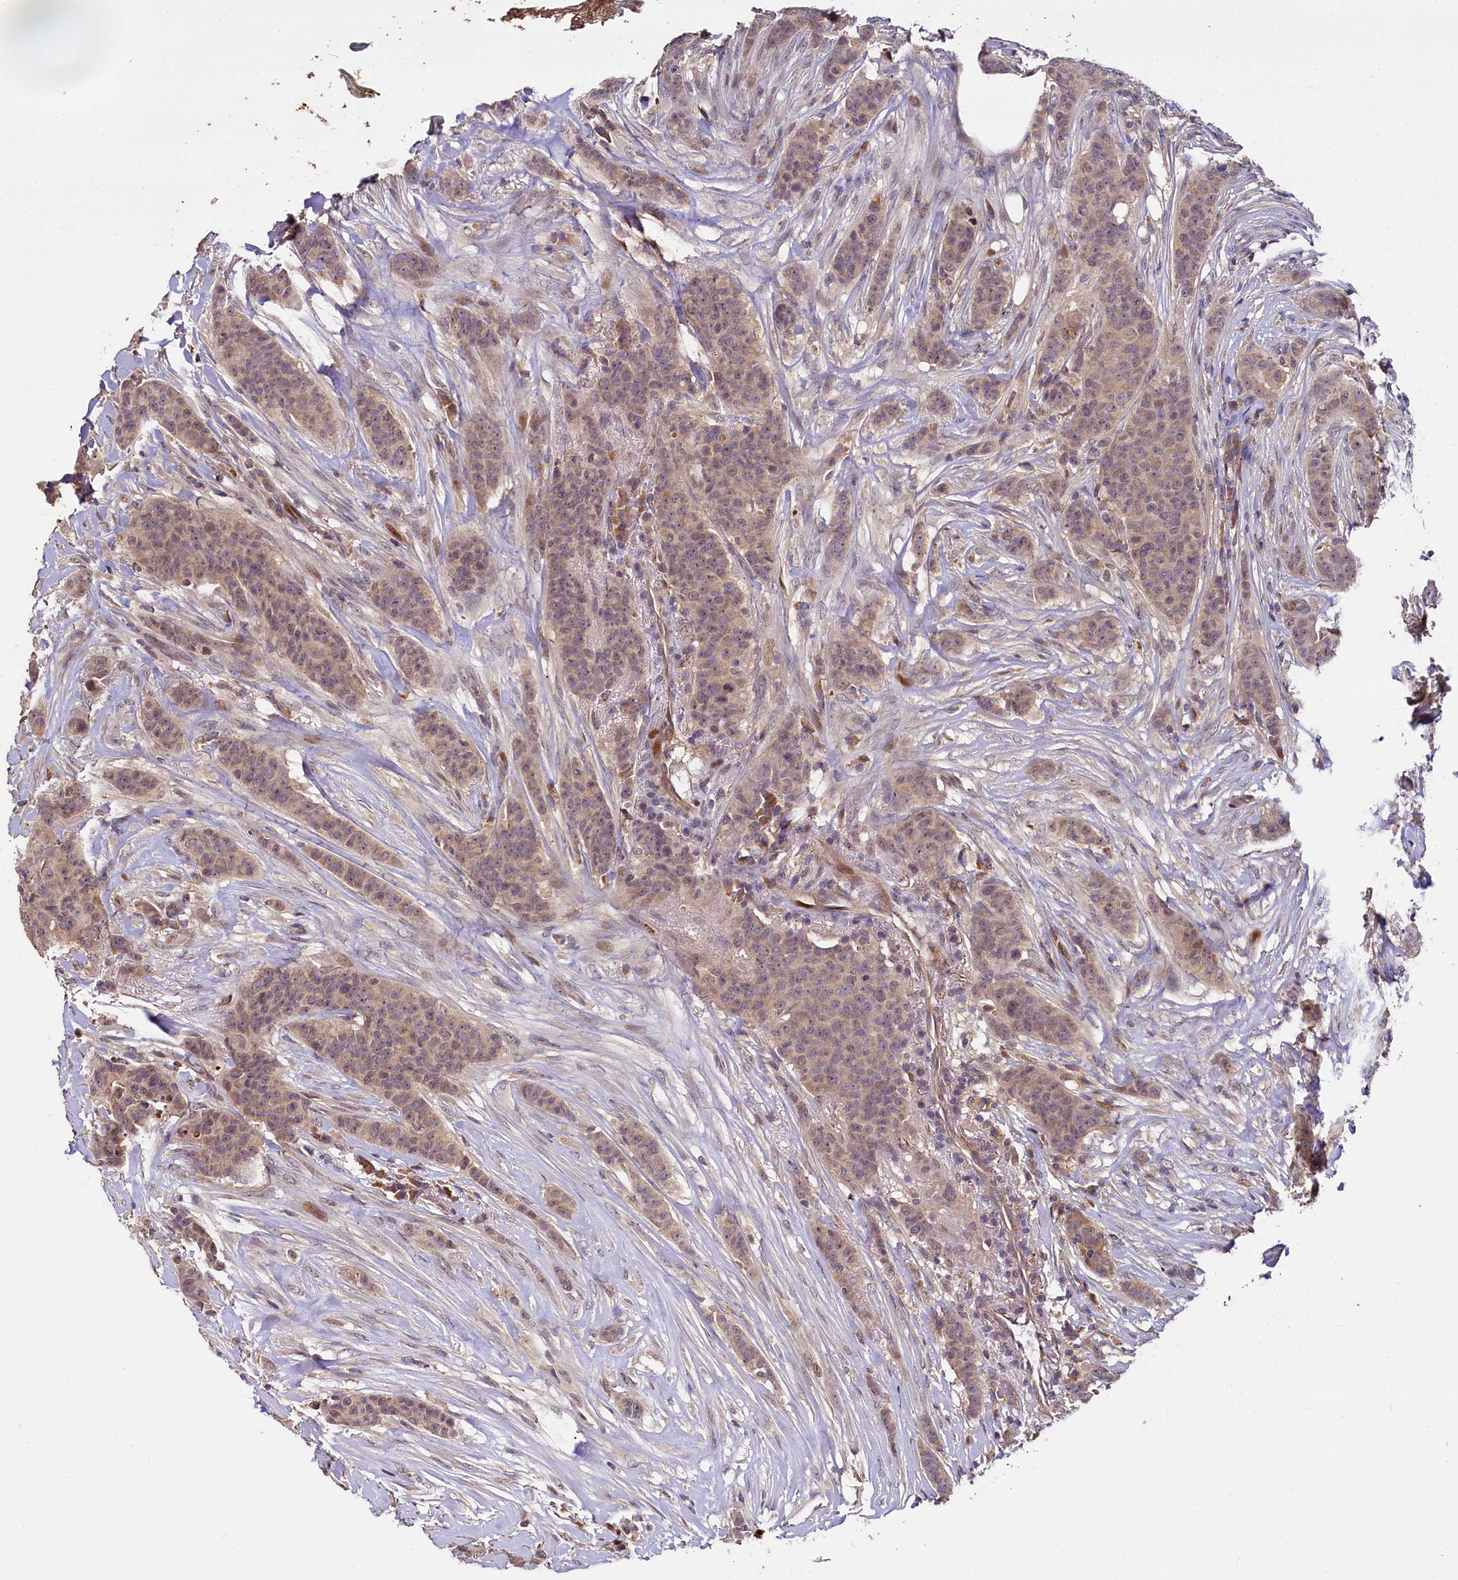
{"staining": {"intensity": "weak", "quantity": ">75%", "location": "cytoplasmic/membranous"}, "tissue": "breast cancer", "cell_type": "Tumor cells", "image_type": "cancer", "snomed": [{"axis": "morphology", "description": "Duct carcinoma"}, {"axis": "topography", "description": "Breast"}], "caption": "Immunohistochemistry (IHC) staining of breast infiltrating ductal carcinoma, which shows low levels of weak cytoplasmic/membranous expression in approximately >75% of tumor cells indicating weak cytoplasmic/membranous protein positivity. The staining was performed using DAB (brown) for protein detection and nuclei were counterstained in hematoxylin (blue).", "gene": "TMEM39A", "patient": {"sex": "female", "age": 40}}